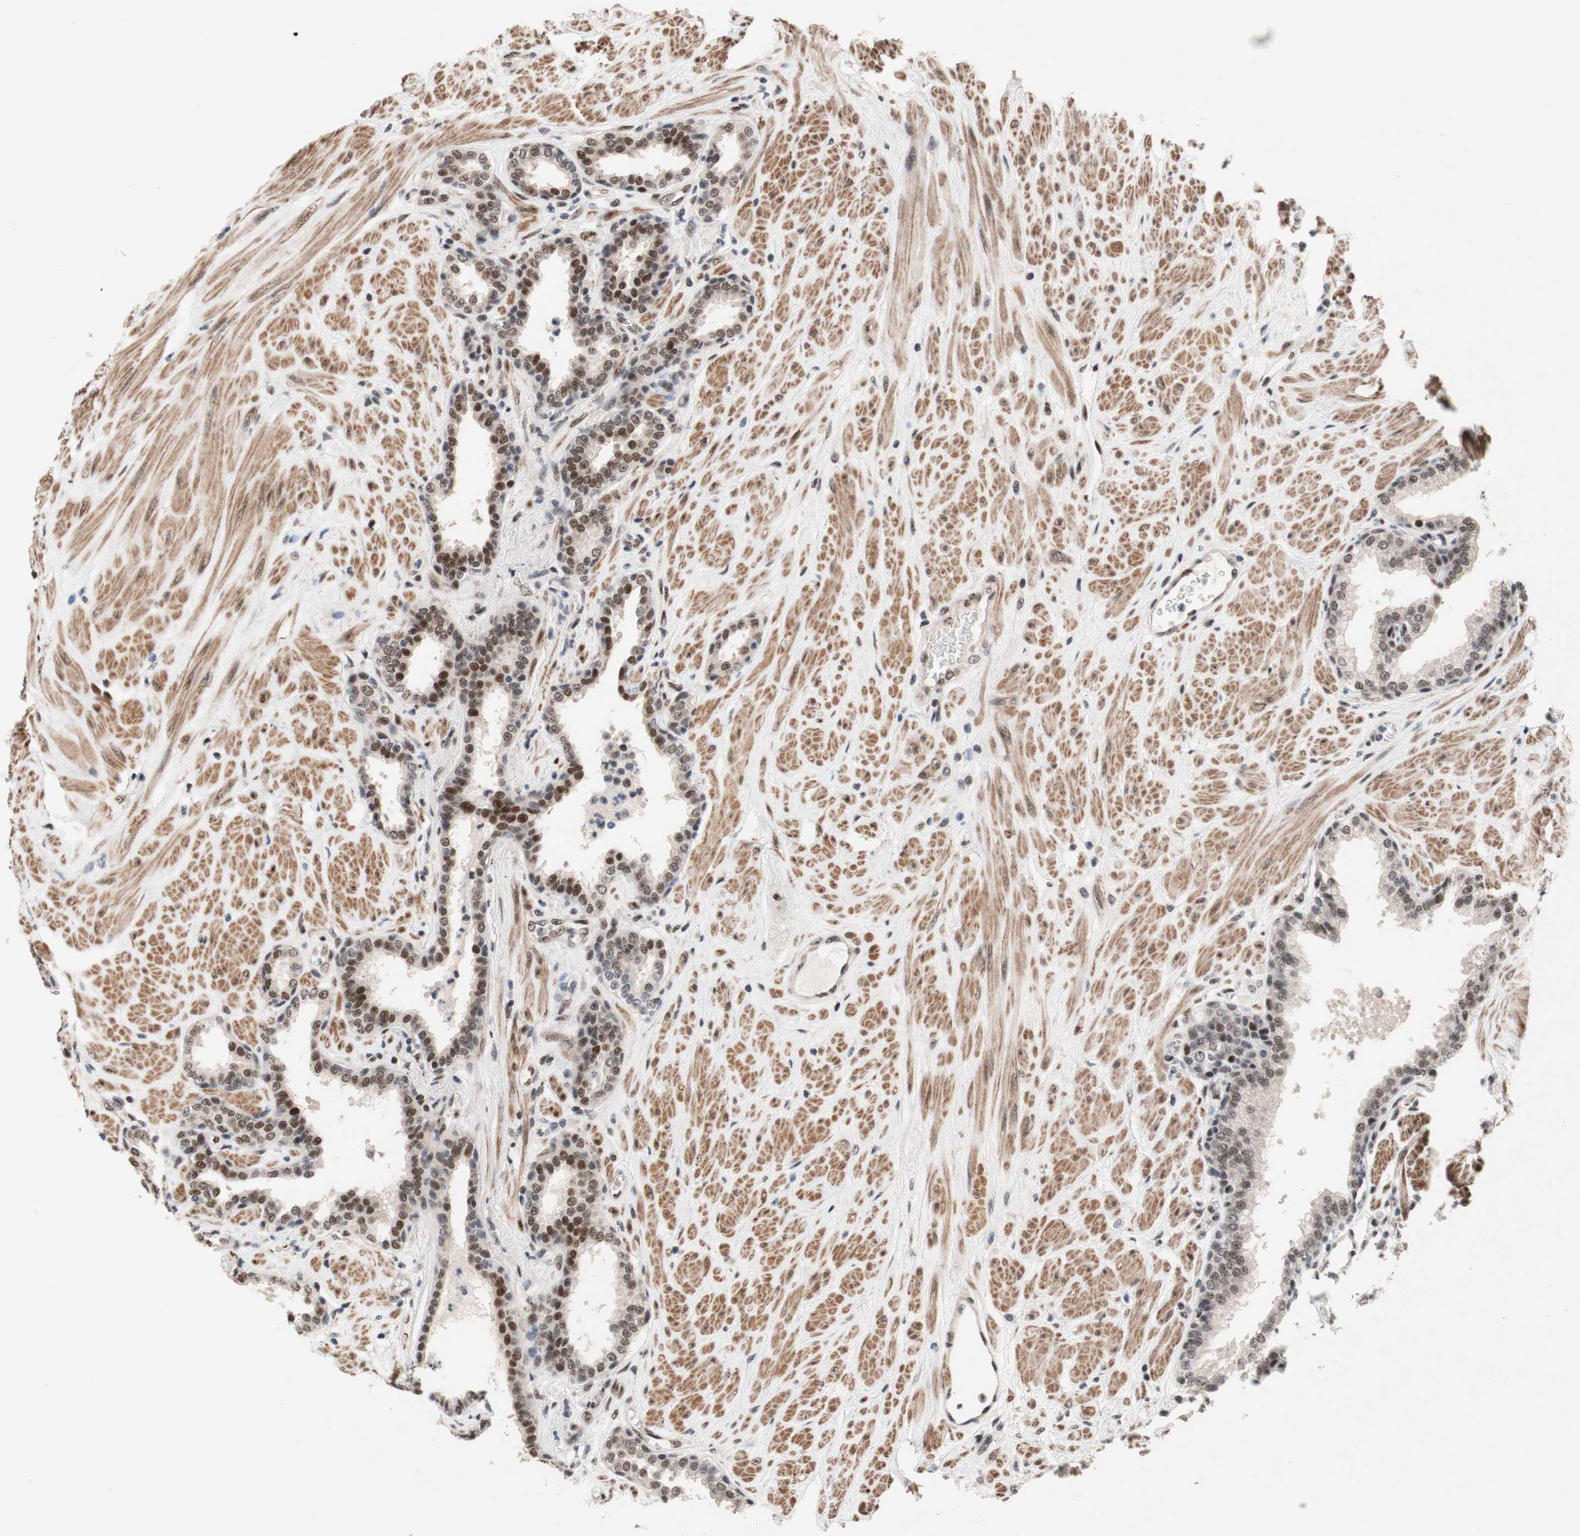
{"staining": {"intensity": "moderate", "quantity": ">75%", "location": "nuclear"}, "tissue": "prostate", "cell_type": "Glandular cells", "image_type": "normal", "snomed": [{"axis": "morphology", "description": "Normal tissue, NOS"}, {"axis": "topography", "description": "Prostate"}], "caption": "Immunohistochemical staining of unremarkable human prostate displays moderate nuclear protein staining in about >75% of glandular cells.", "gene": "TLE1", "patient": {"sex": "male", "age": 51}}